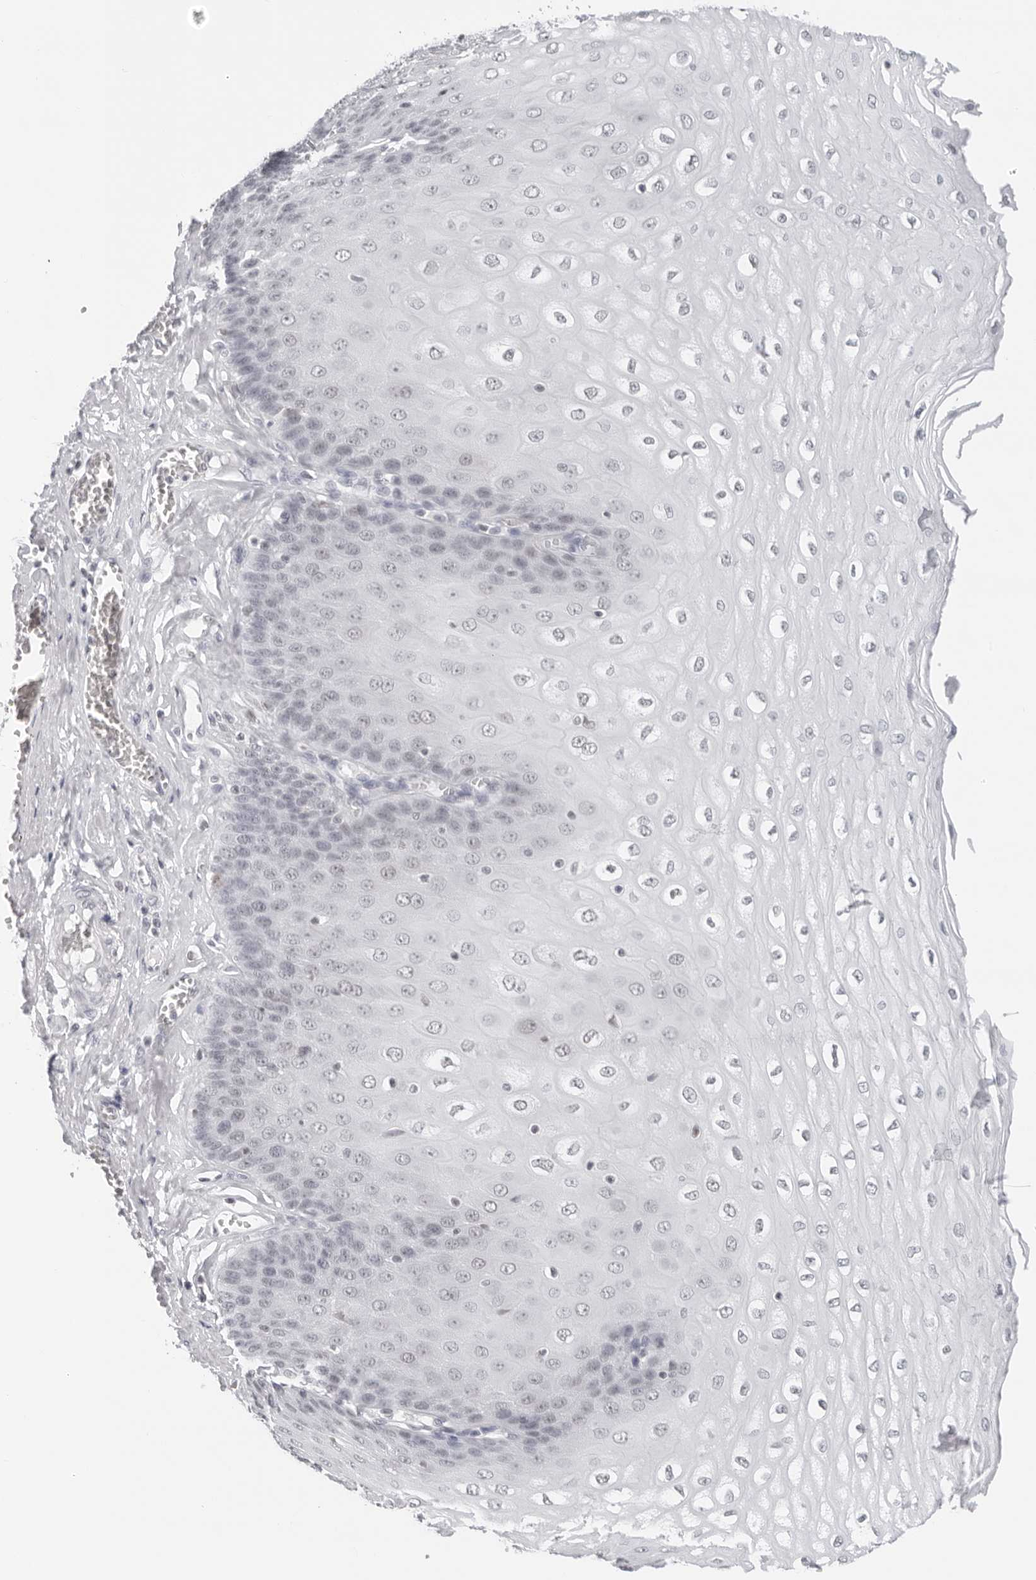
{"staining": {"intensity": "weak", "quantity": "<25%", "location": "nuclear"}, "tissue": "esophagus", "cell_type": "Squamous epithelial cells", "image_type": "normal", "snomed": [{"axis": "morphology", "description": "Normal tissue, NOS"}, {"axis": "topography", "description": "Esophagus"}], "caption": "DAB immunohistochemical staining of normal human esophagus exhibits no significant positivity in squamous epithelial cells. (Stains: DAB immunohistochemistry (IHC) with hematoxylin counter stain, Microscopy: brightfield microscopy at high magnification).", "gene": "FLG2", "patient": {"sex": "male", "age": 60}}